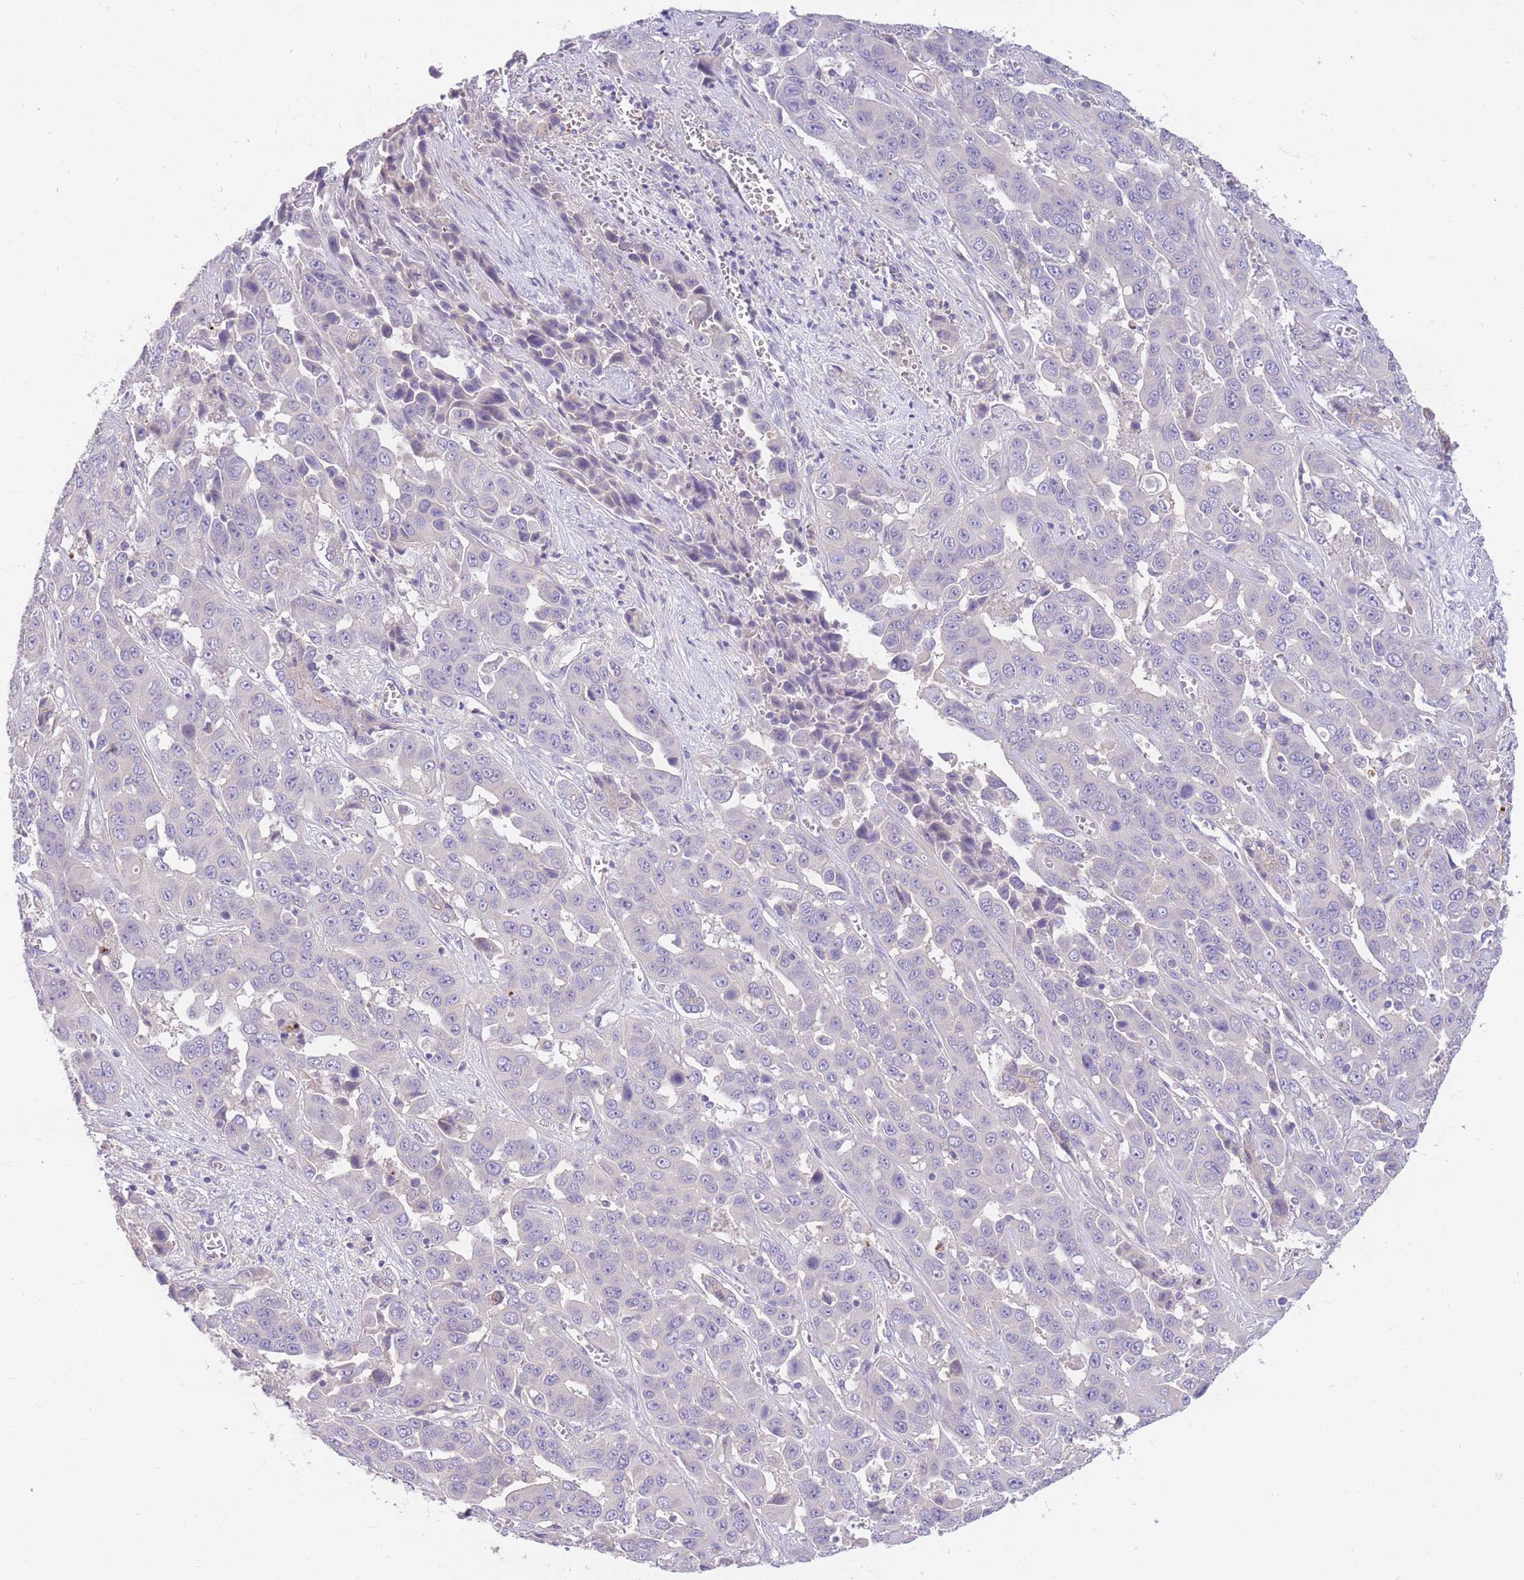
{"staining": {"intensity": "negative", "quantity": "none", "location": "none"}, "tissue": "liver cancer", "cell_type": "Tumor cells", "image_type": "cancer", "snomed": [{"axis": "morphology", "description": "Cholangiocarcinoma"}, {"axis": "topography", "description": "Liver"}], "caption": "Tumor cells are negative for brown protein staining in liver cancer.", "gene": "OR5T1", "patient": {"sex": "female", "age": 52}}